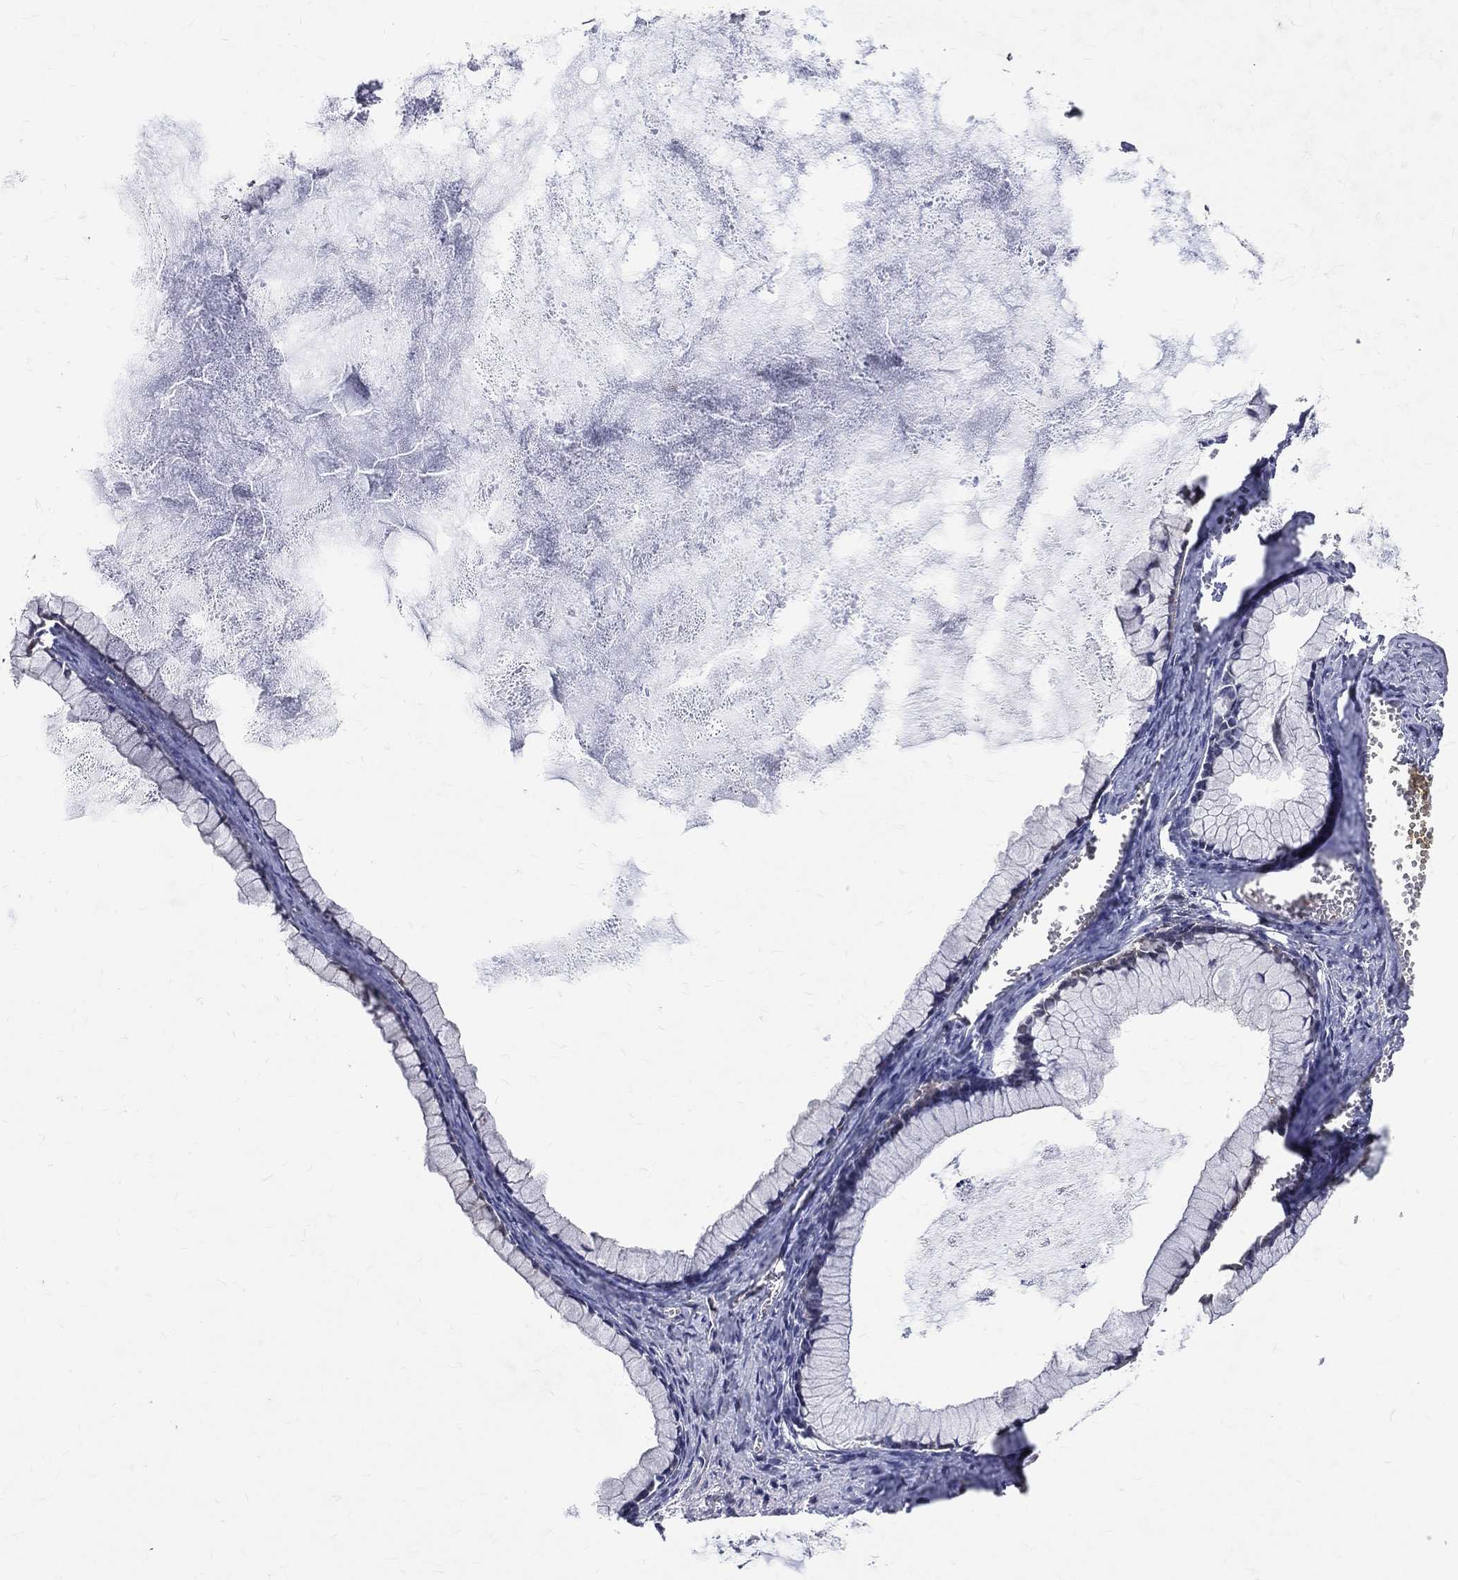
{"staining": {"intensity": "negative", "quantity": "none", "location": "none"}, "tissue": "ovarian cancer", "cell_type": "Tumor cells", "image_type": "cancer", "snomed": [{"axis": "morphology", "description": "Cystadenocarcinoma, mucinous, NOS"}, {"axis": "topography", "description": "Ovary"}], "caption": "Protein analysis of mucinous cystadenocarcinoma (ovarian) demonstrates no significant staining in tumor cells.", "gene": "GMPR2", "patient": {"sex": "female", "age": 41}}